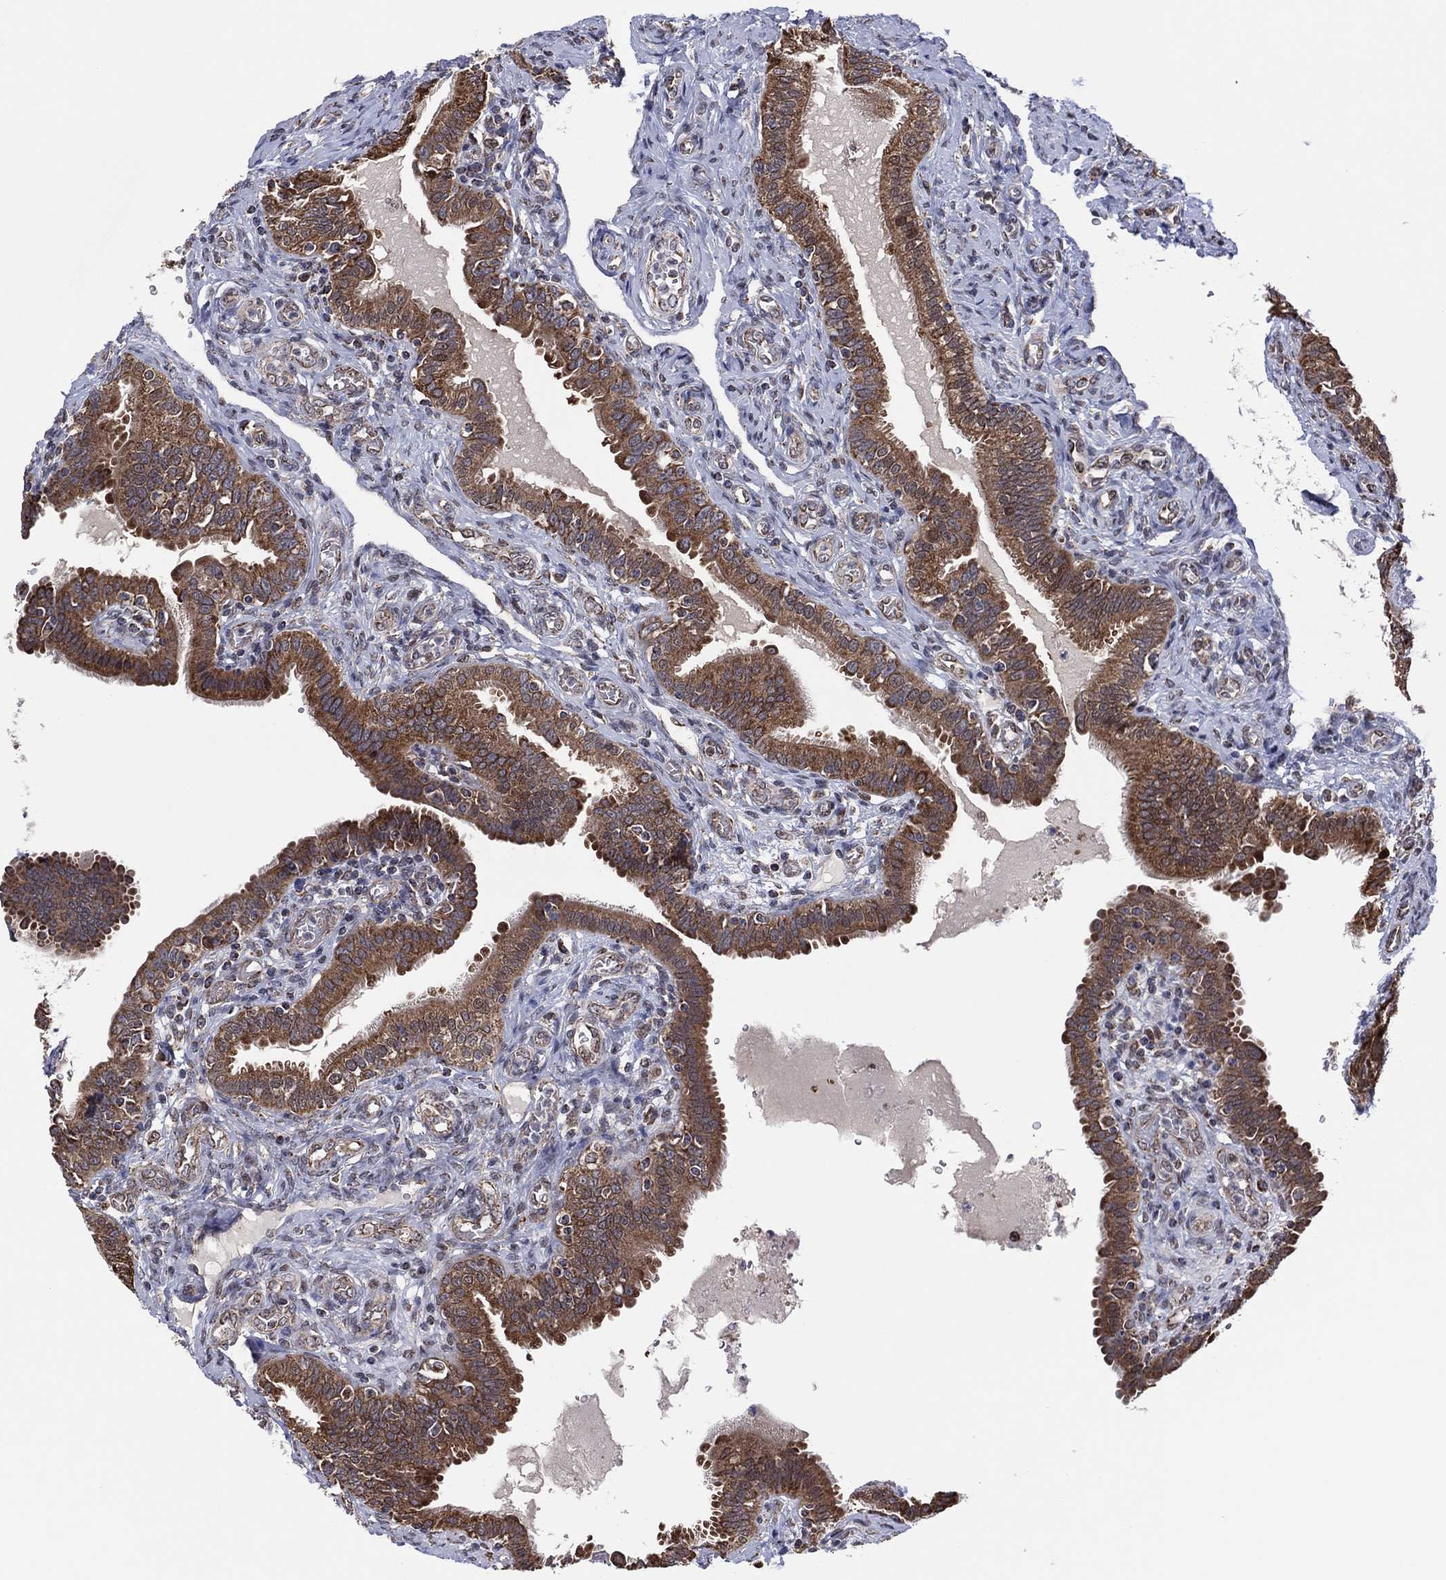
{"staining": {"intensity": "moderate", "quantity": ">75%", "location": "cytoplasmic/membranous"}, "tissue": "fallopian tube", "cell_type": "Glandular cells", "image_type": "normal", "snomed": [{"axis": "morphology", "description": "Normal tissue, NOS"}, {"axis": "topography", "description": "Fallopian tube"}, {"axis": "topography", "description": "Ovary"}], "caption": "Immunohistochemical staining of normal human fallopian tube shows moderate cytoplasmic/membranous protein expression in approximately >75% of glandular cells.", "gene": "PIDD1", "patient": {"sex": "female", "age": 41}}